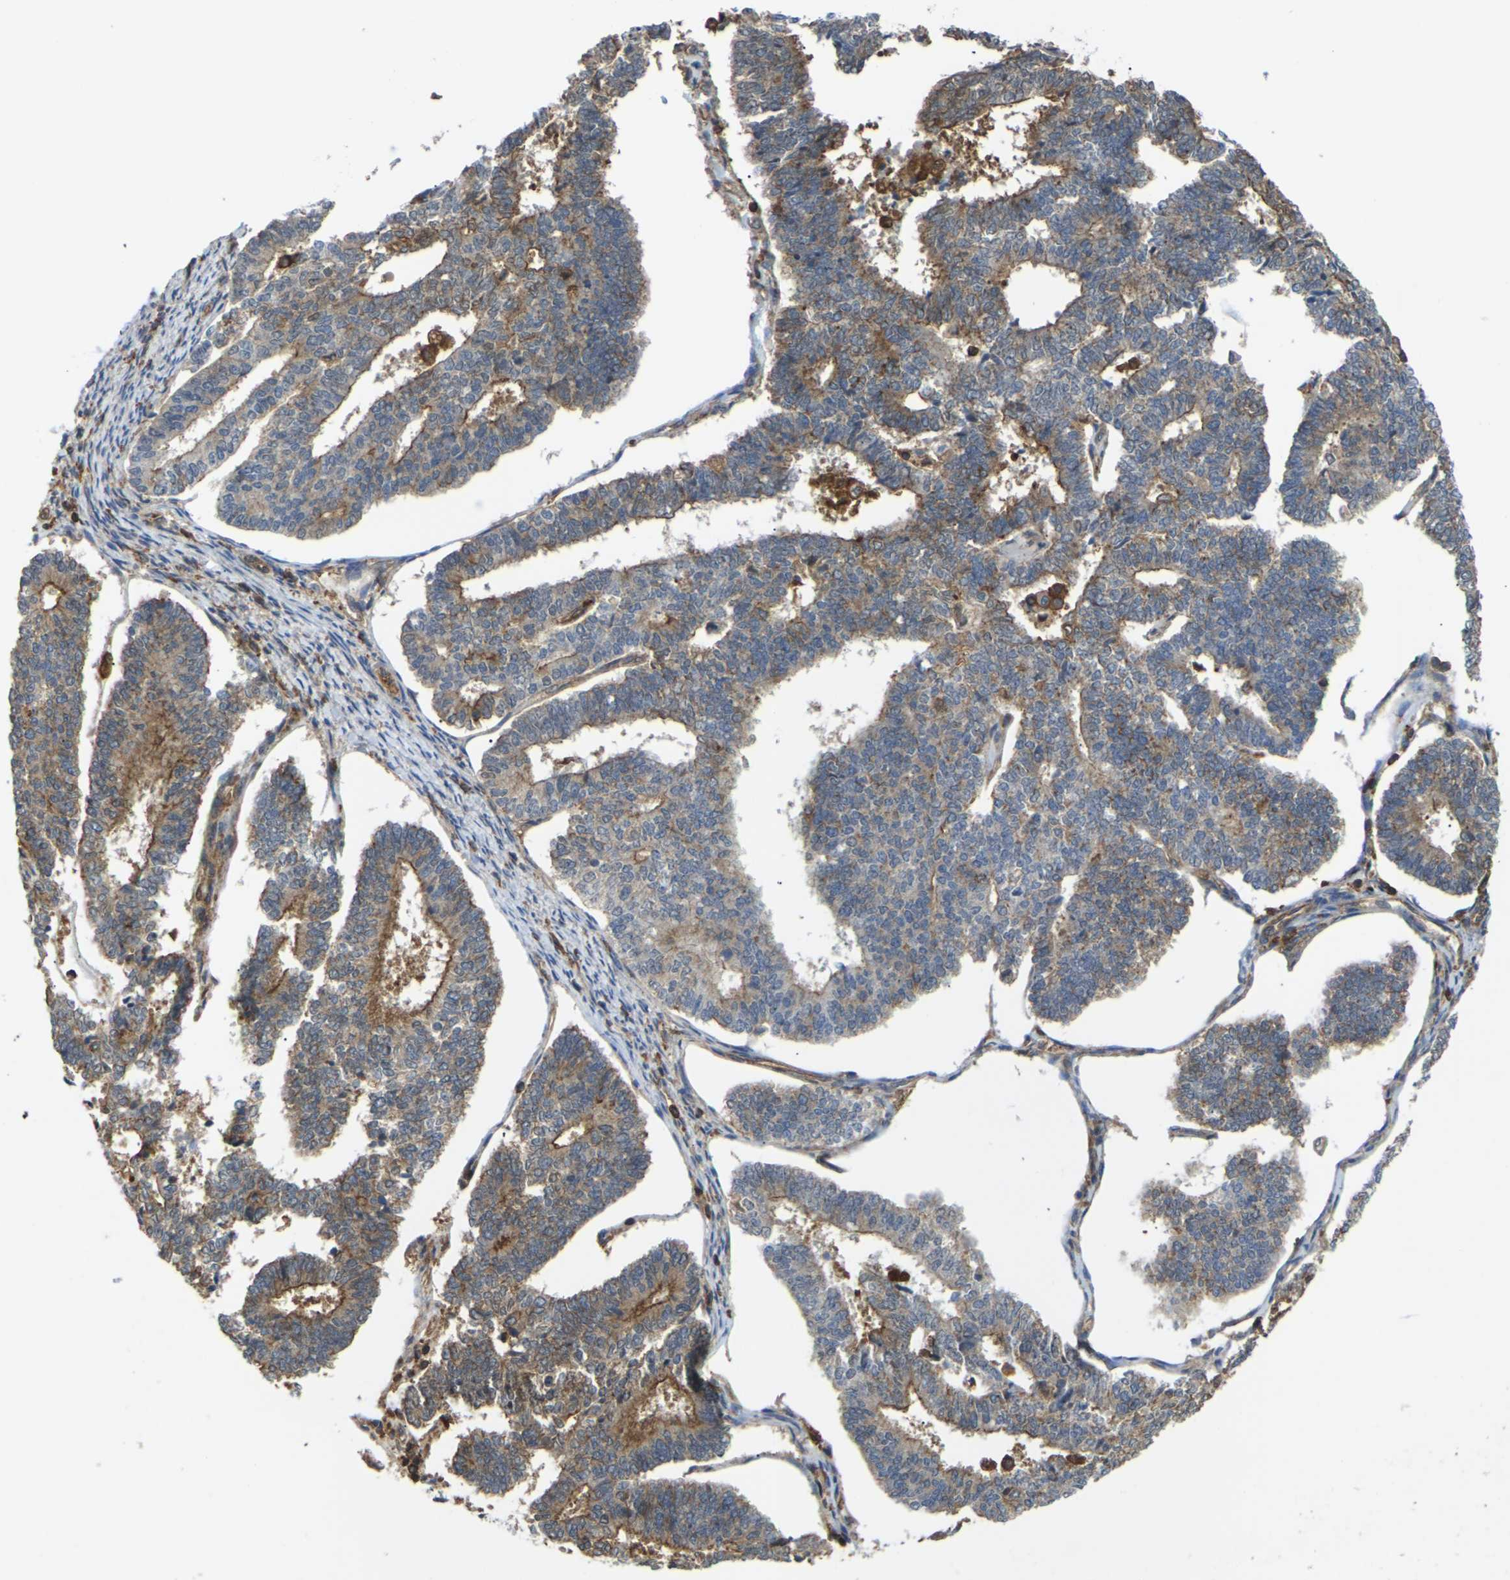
{"staining": {"intensity": "moderate", "quantity": "25%-75%", "location": "cytoplasmic/membranous"}, "tissue": "endometrial cancer", "cell_type": "Tumor cells", "image_type": "cancer", "snomed": [{"axis": "morphology", "description": "Adenocarcinoma, NOS"}, {"axis": "topography", "description": "Endometrium"}], "caption": "Immunohistochemical staining of human endometrial cancer reveals medium levels of moderate cytoplasmic/membranous protein expression in approximately 25%-75% of tumor cells.", "gene": "IQGAP1", "patient": {"sex": "female", "age": 70}}